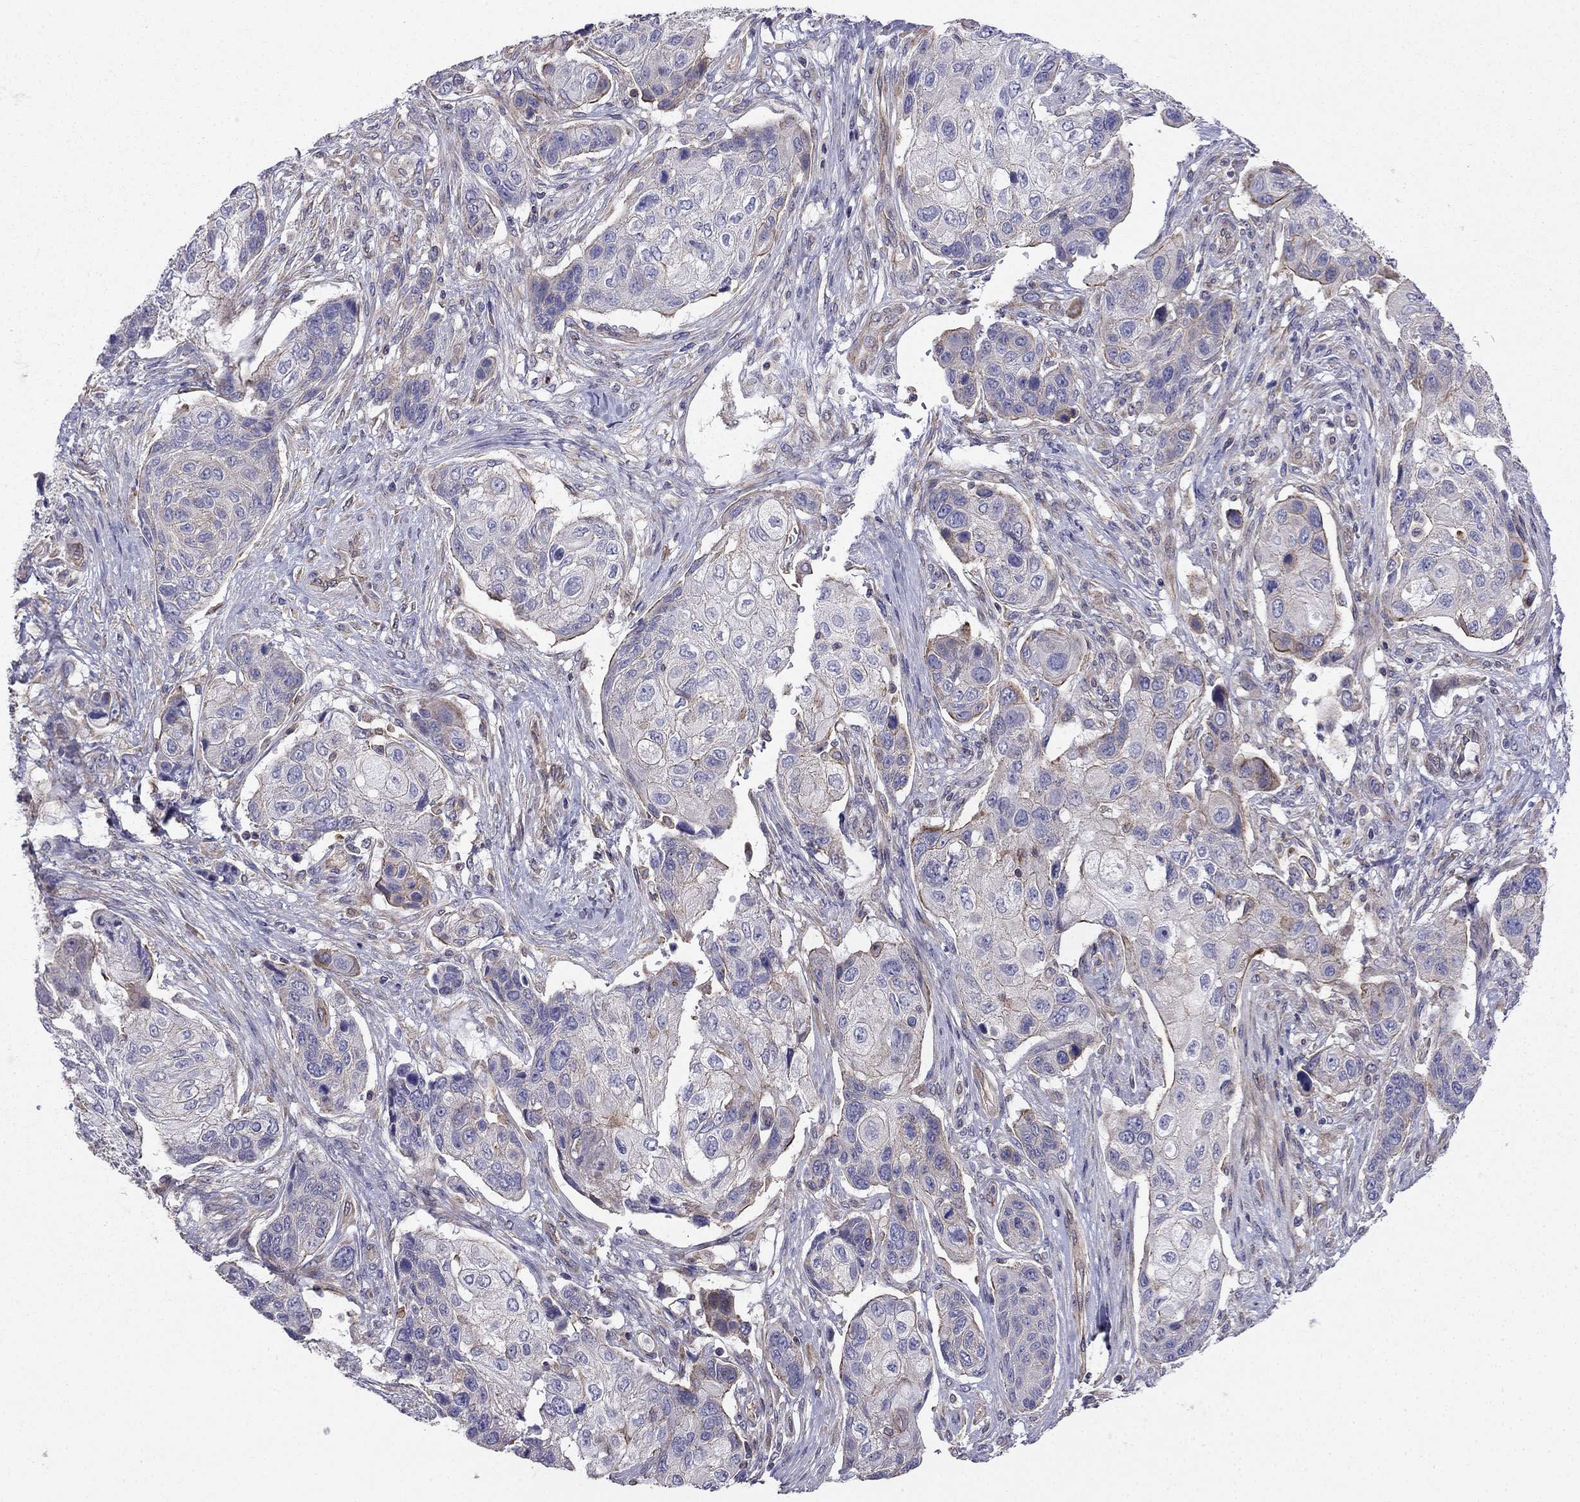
{"staining": {"intensity": "moderate", "quantity": "<25%", "location": "cytoplasmic/membranous"}, "tissue": "lung cancer", "cell_type": "Tumor cells", "image_type": "cancer", "snomed": [{"axis": "morphology", "description": "Normal tissue, NOS"}, {"axis": "morphology", "description": "Squamous cell carcinoma, NOS"}, {"axis": "topography", "description": "Bronchus"}, {"axis": "topography", "description": "Lung"}], "caption": "IHC photomicrograph of lung squamous cell carcinoma stained for a protein (brown), which demonstrates low levels of moderate cytoplasmic/membranous expression in approximately <25% of tumor cells.", "gene": "ENOX1", "patient": {"sex": "male", "age": 69}}